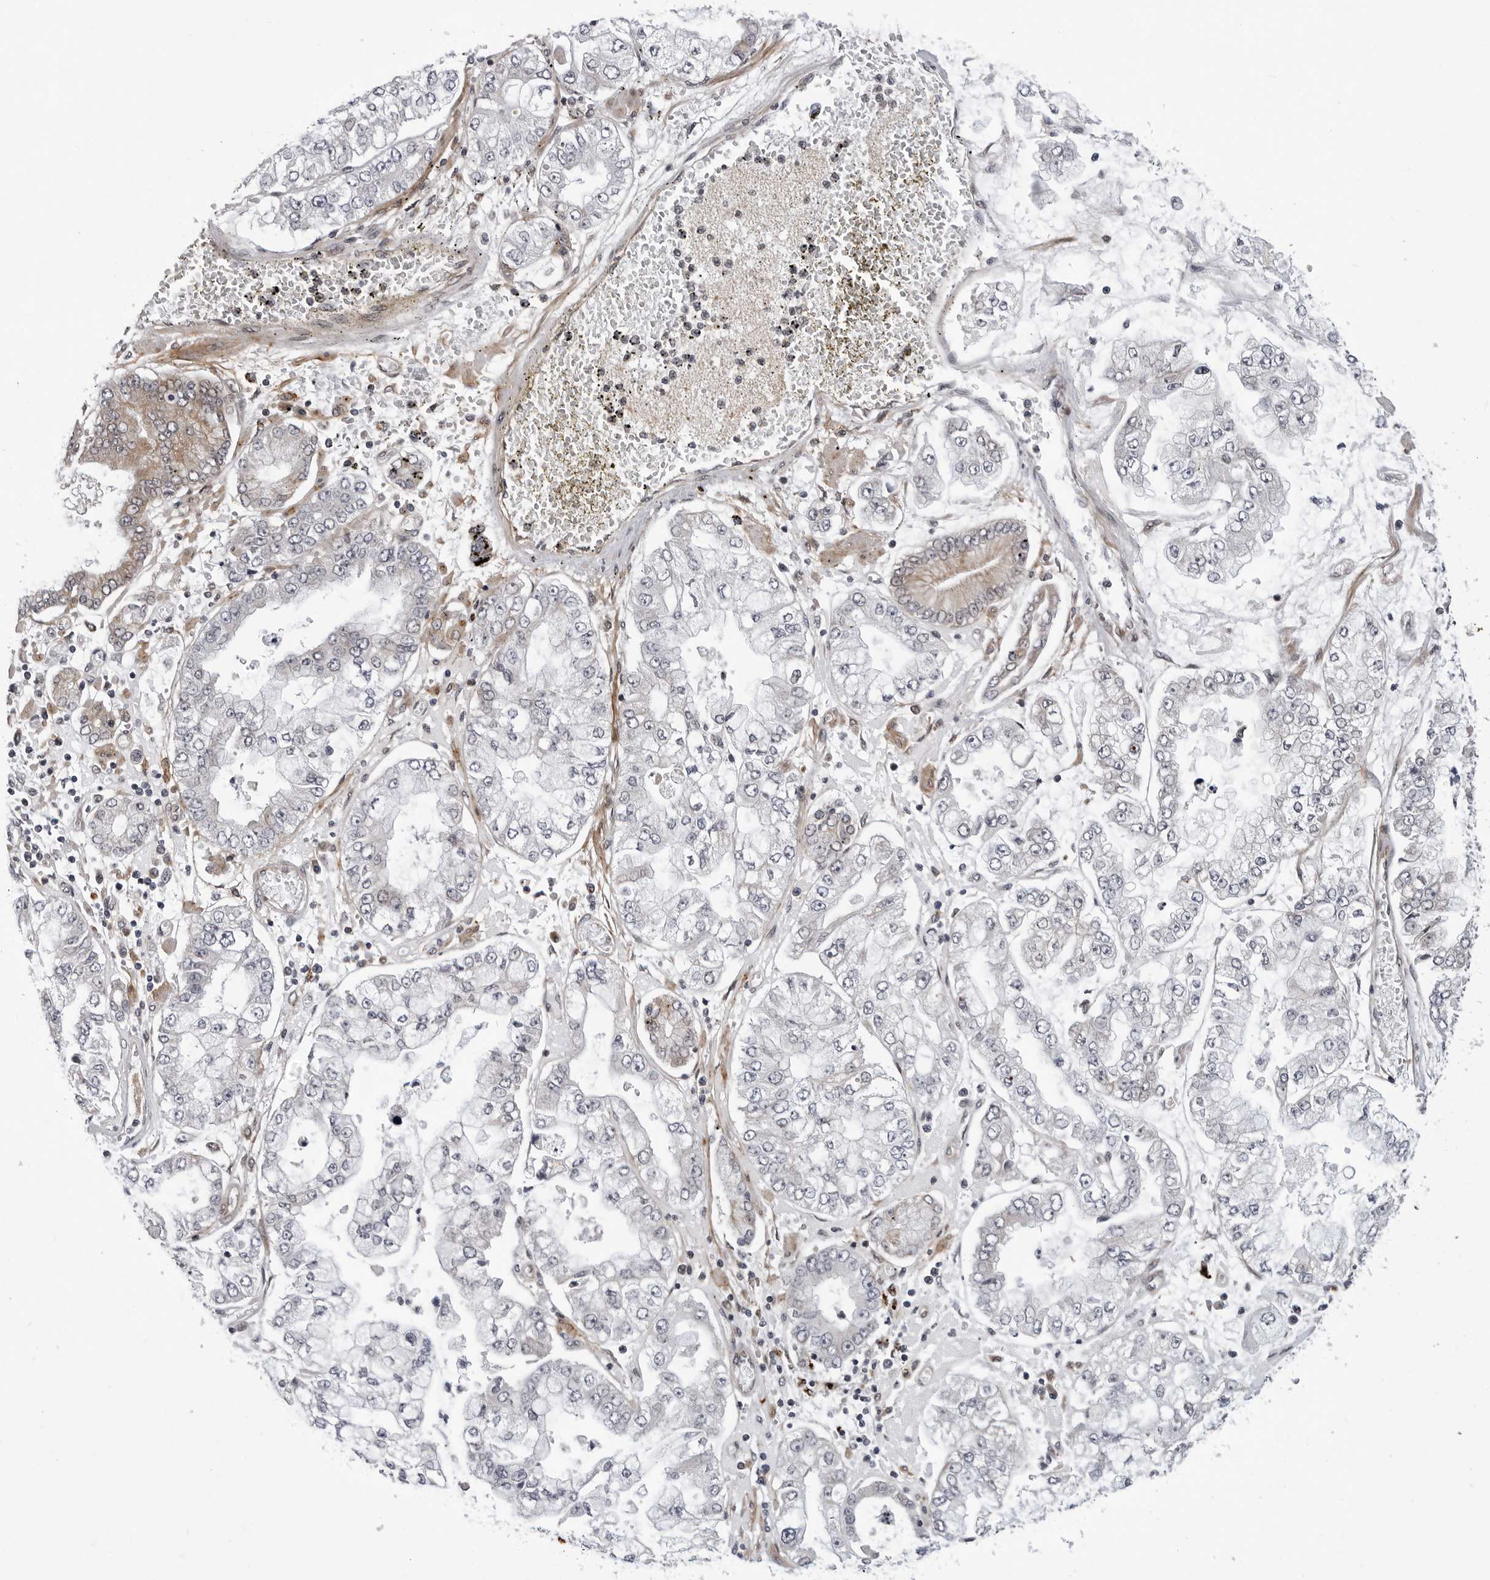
{"staining": {"intensity": "negative", "quantity": "none", "location": "none"}, "tissue": "stomach cancer", "cell_type": "Tumor cells", "image_type": "cancer", "snomed": [{"axis": "morphology", "description": "Adenocarcinoma, NOS"}, {"axis": "topography", "description": "Stomach"}], "caption": "DAB immunohistochemical staining of human stomach cancer (adenocarcinoma) shows no significant expression in tumor cells.", "gene": "KIAA1614", "patient": {"sex": "male", "age": 76}}